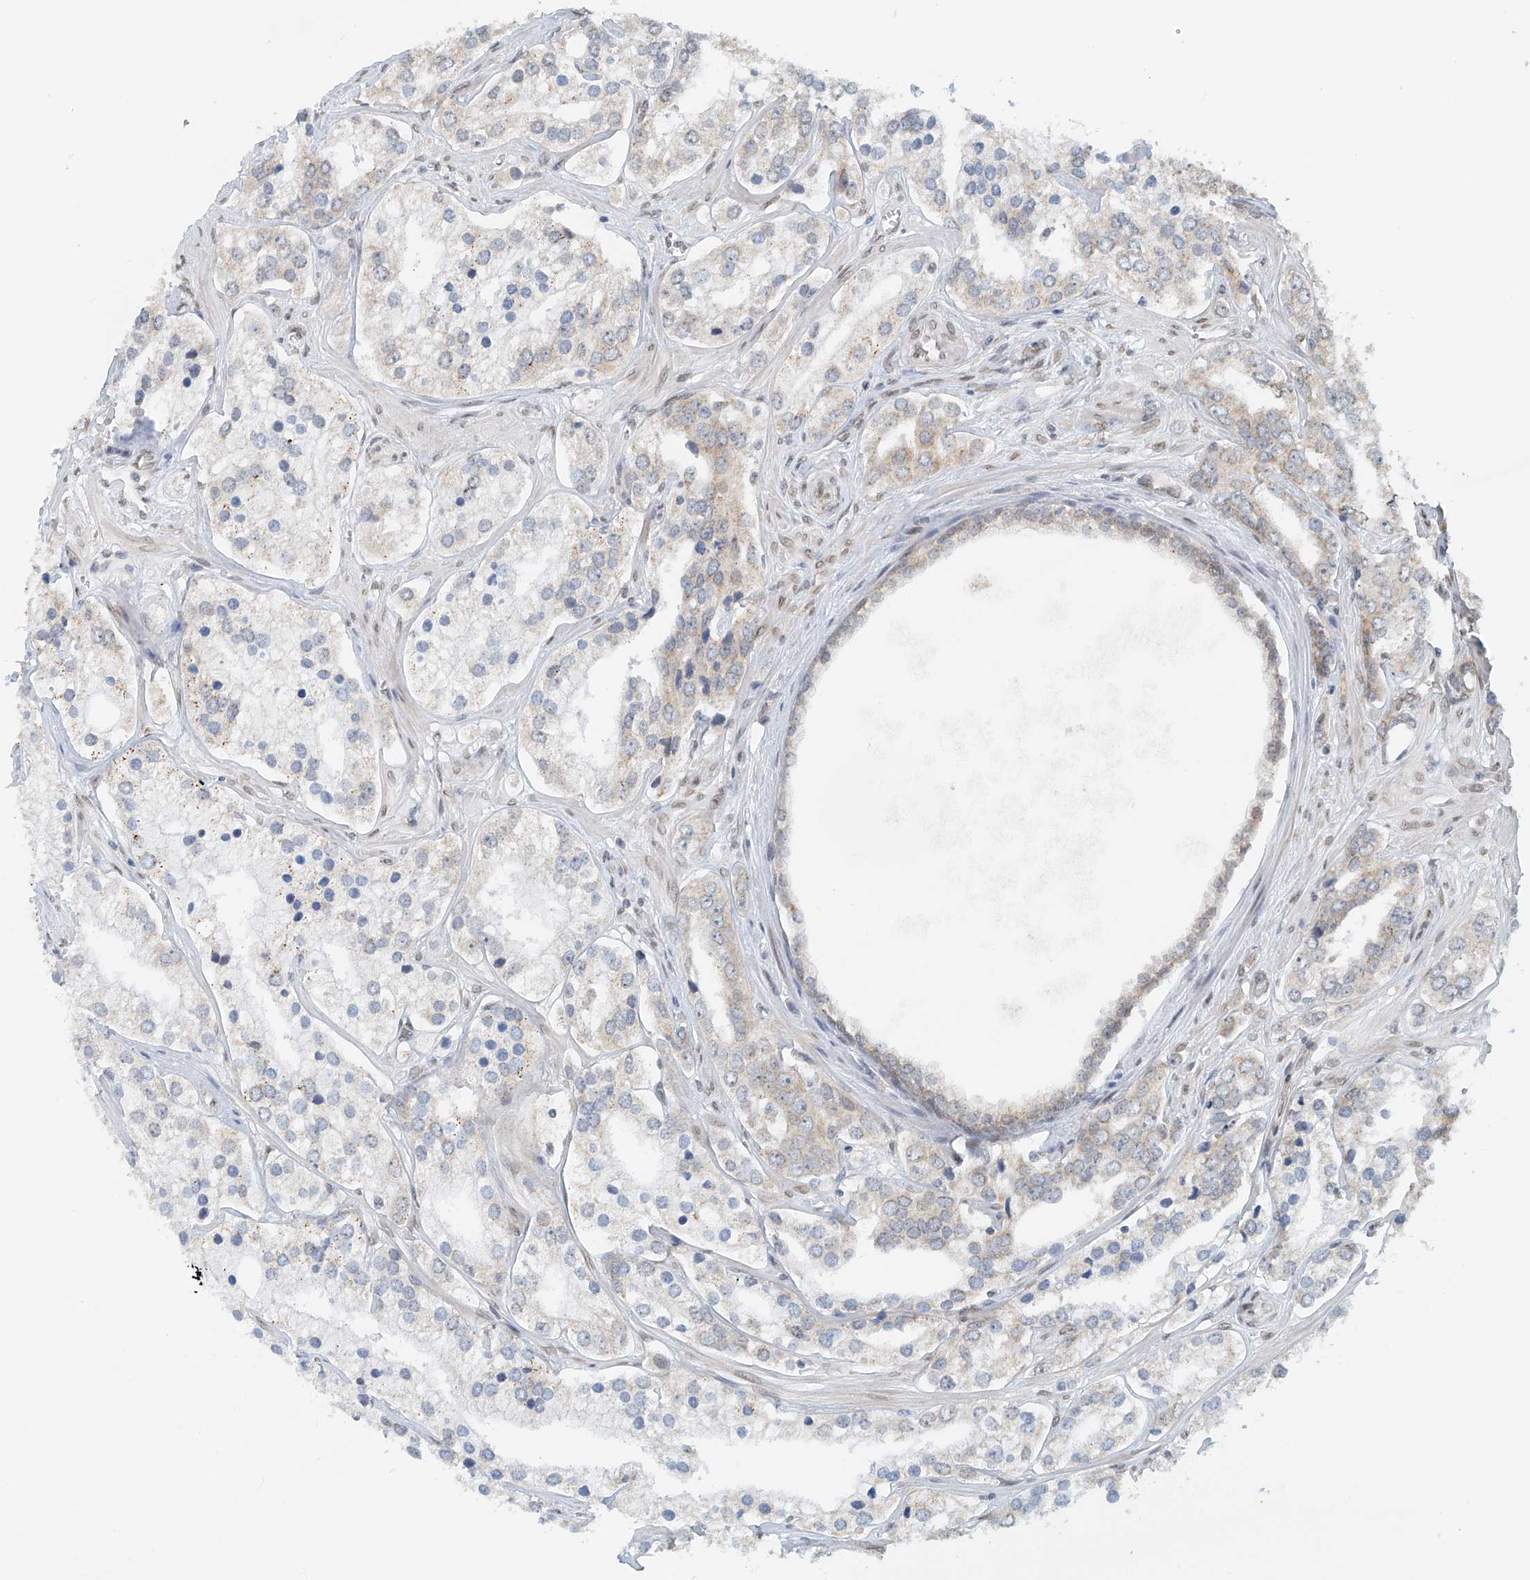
{"staining": {"intensity": "negative", "quantity": "none", "location": "none"}, "tissue": "prostate cancer", "cell_type": "Tumor cells", "image_type": "cancer", "snomed": [{"axis": "morphology", "description": "Adenocarcinoma, High grade"}, {"axis": "topography", "description": "Prostate"}], "caption": "This is an IHC micrograph of human prostate cancer. There is no staining in tumor cells.", "gene": "STARD9", "patient": {"sex": "male", "age": 66}}